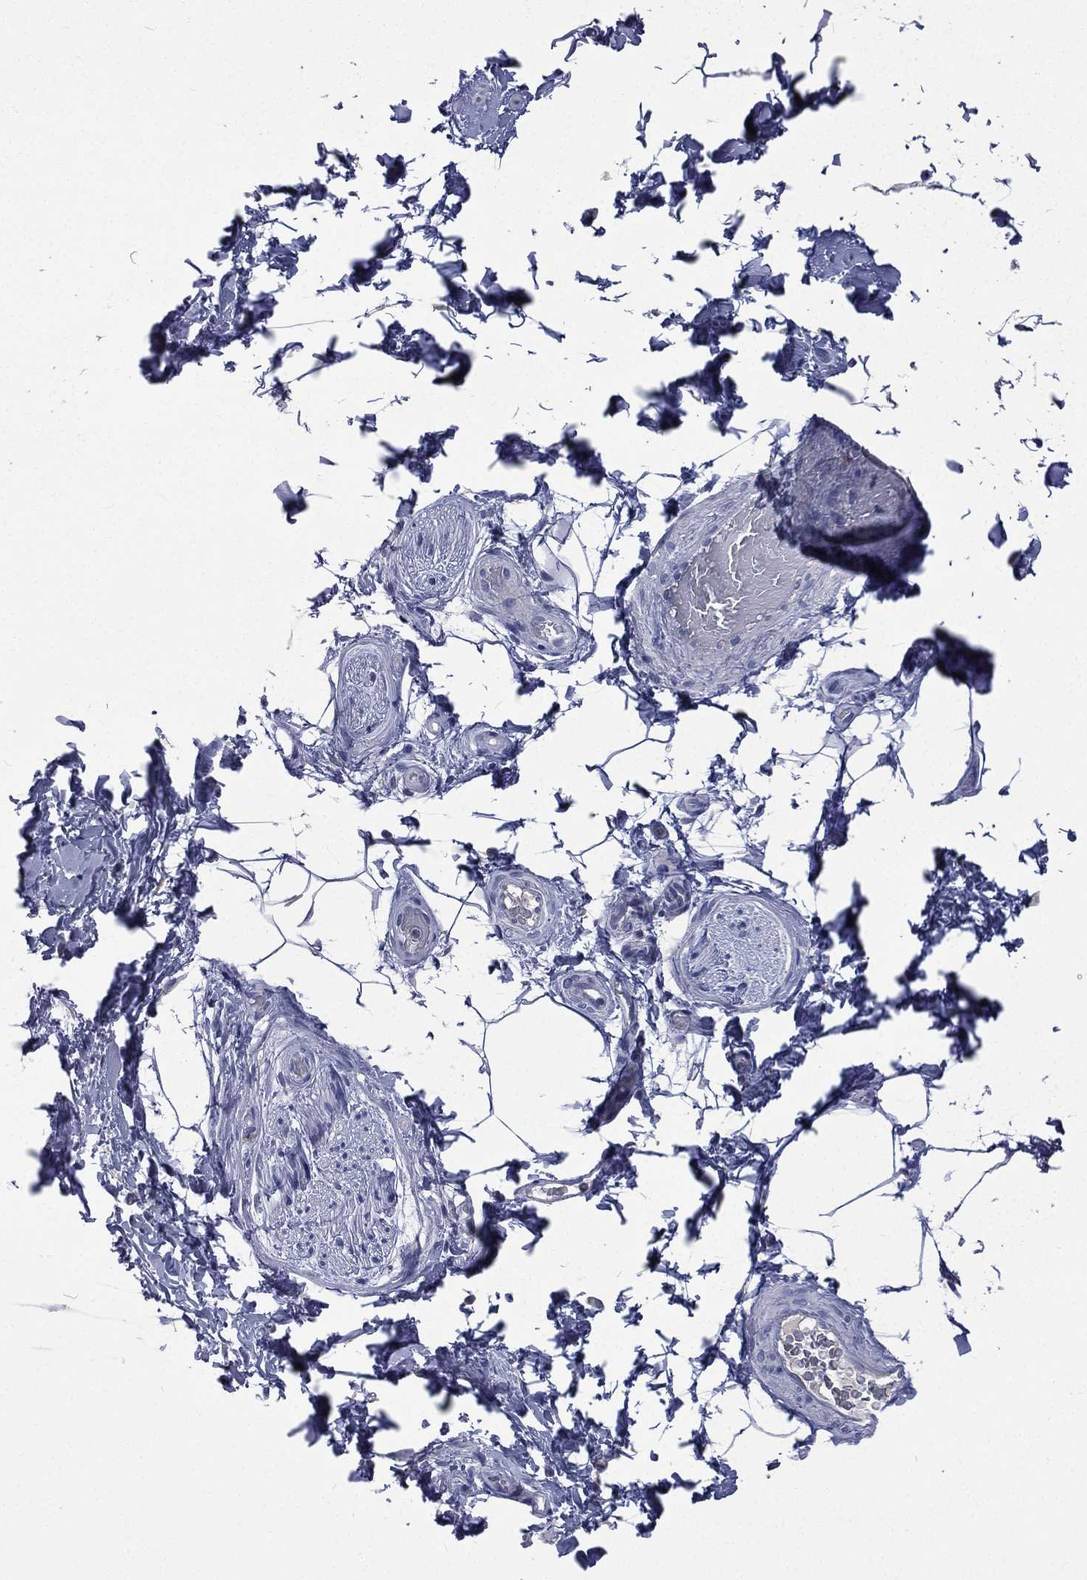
{"staining": {"intensity": "negative", "quantity": "none", "location": "none"}, "tissue": "soft tissue", "cell_type": "Fibroblasts", "image_type": "normal", "snomed": [{"axis": "morphology", "description": "Normal tissue, NOS"}, {"axis": "topography", "description": "Soft tissue"}, {"axis": "topography", "description": "Vascular tissue"}], "caption": "An immunohistochemistry image of unremarkable soft tissue is shown. There is no staining in fibroblasts of soft tissue. The staining was performed using DAB (3,3'-diaminobenzidine) to visualize the protein expression in brown, while the nuclei were stained in blue with hematoxylin (Magnification: 20x).", "gene": "CA12", "patient": {"sex": "male", "age": 41}}